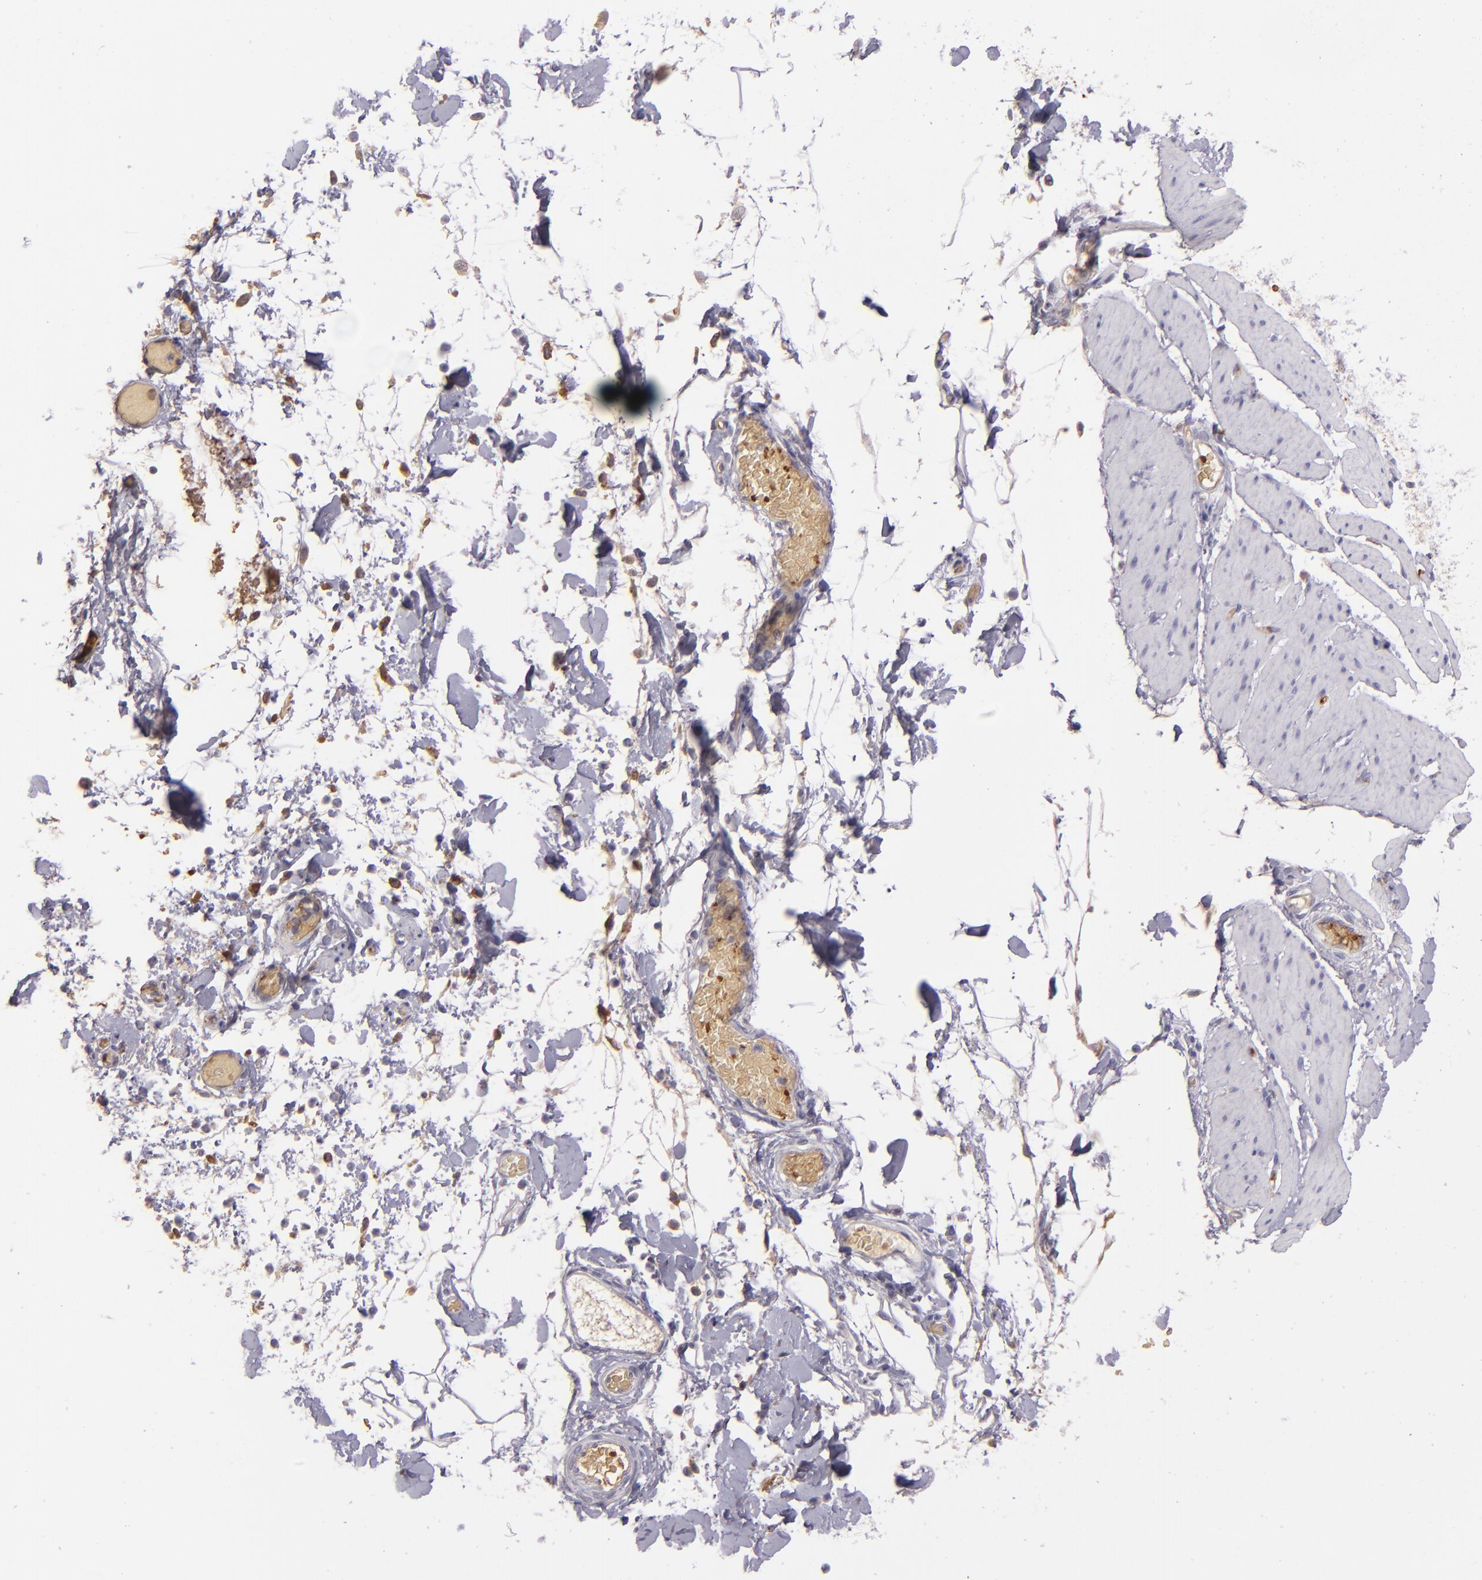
{"staining": {"intensity": "negative", "quantity": "none", "location": "none"}, "tissue": "smooth muscle", "cell_type": "Smooth muscle cells", "image_type": "normal", "snomed": [{"axis": "morphology", "description": "Normal tissue, NOS"}, {"axis": "topography", "description": "Smooth muscle"}, {"axis": "topography", "description": "Colon"}], "caption": "Micrograph shows no protein positivity in smooth muscle cells of benign smooth muscle.", "gene": "ACE", "patient": {"sex": "male", "age": 67}}